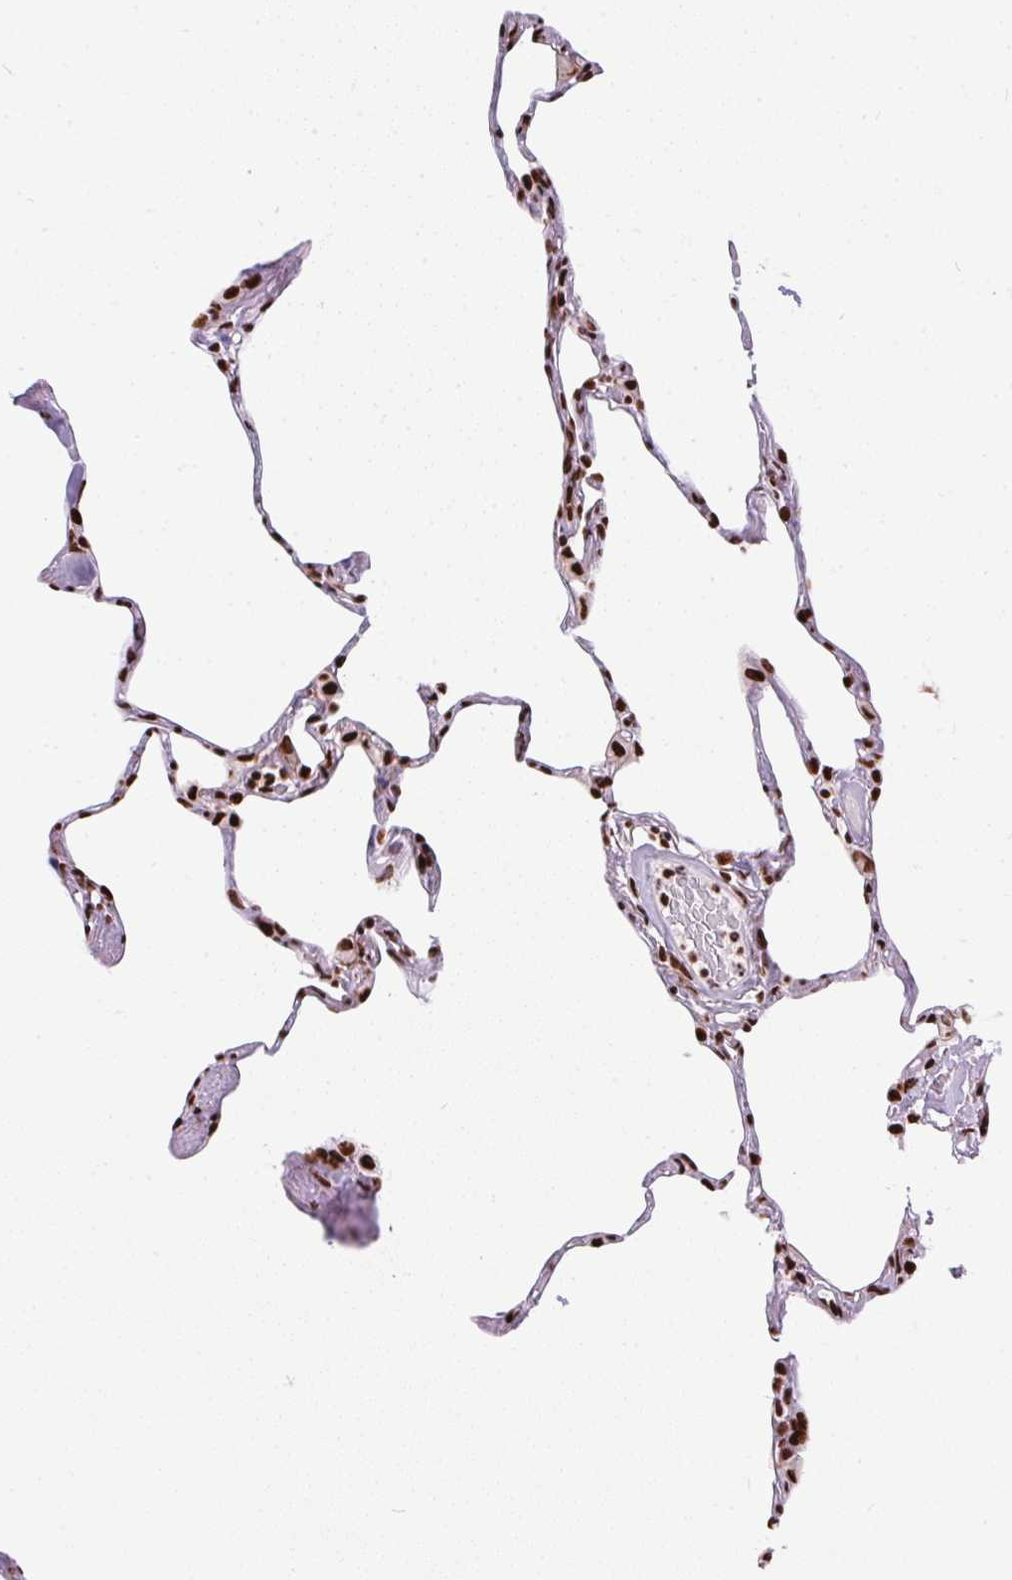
{"staining": {"intensity": "strong", "quantity": "25%-75%", "location": "nuclear"}, "tissue": "lung", "cell_type": "Alveolar cells", "image_type": "normal", "snomed": [{"axis": "morphology", "description": "Normal tissue, NOS"}, {"axis": "topography", "description": "Lung"}], "caption": "Protein staining of normal lung displays strong nuclear positivity in about 25%-75% of alveolar cells.", "gene": "PAGE3", "patient": {"sex": "male", "age": 65}}